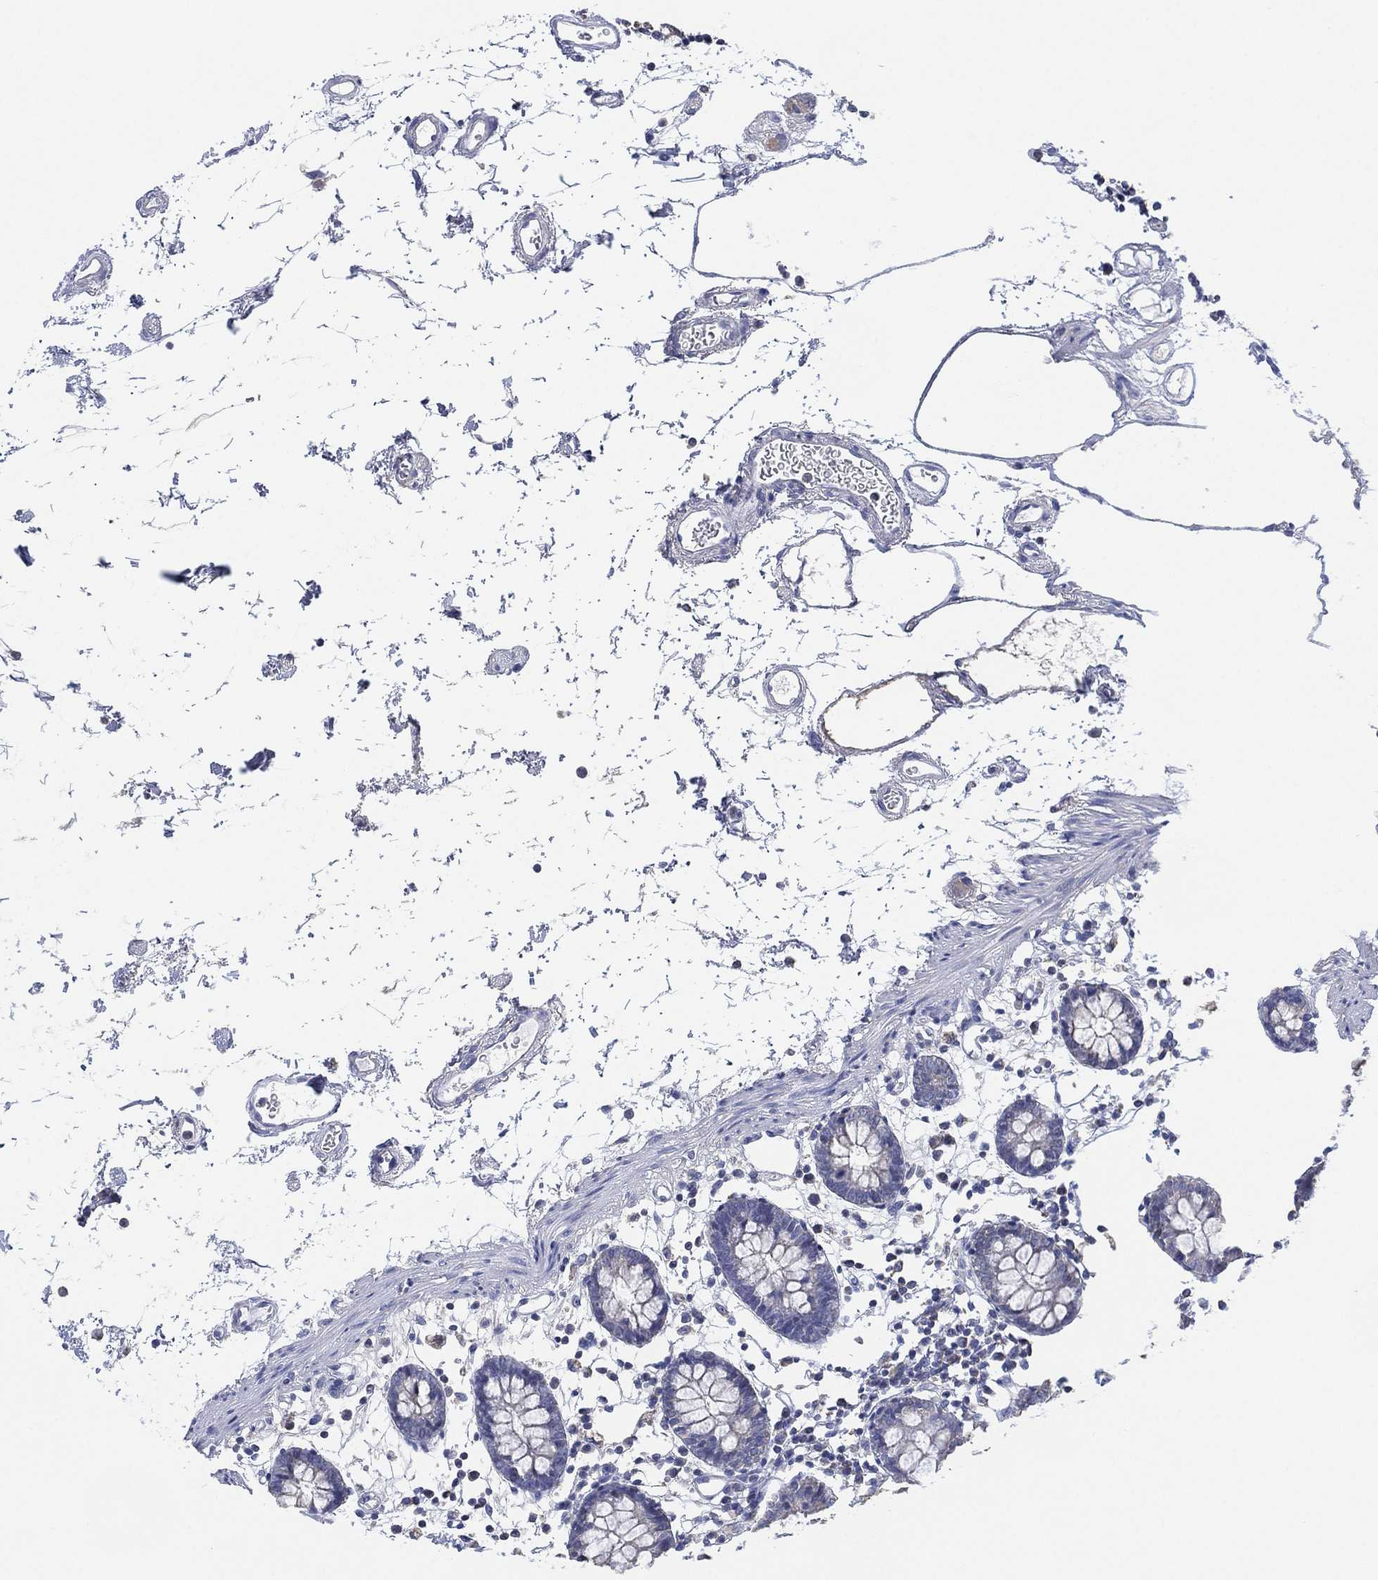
{"staining": {"intensity": "negative", "quantity": "none", "location": "none"}, "tissue": "colon", "cell_type": "Endothelial cells", "image_type": "normal", "snomed": [{"axis": "morphology", "description": "Normal tissue, NOS"}, {"axis": "topography", "description": "Colon"}], "caption": "Normal colon was stained to show a protein in brown. There is no significant expression in endothelial cells.", "gene": "CFTR", "patient": {"sex": "female", "age": 84}}